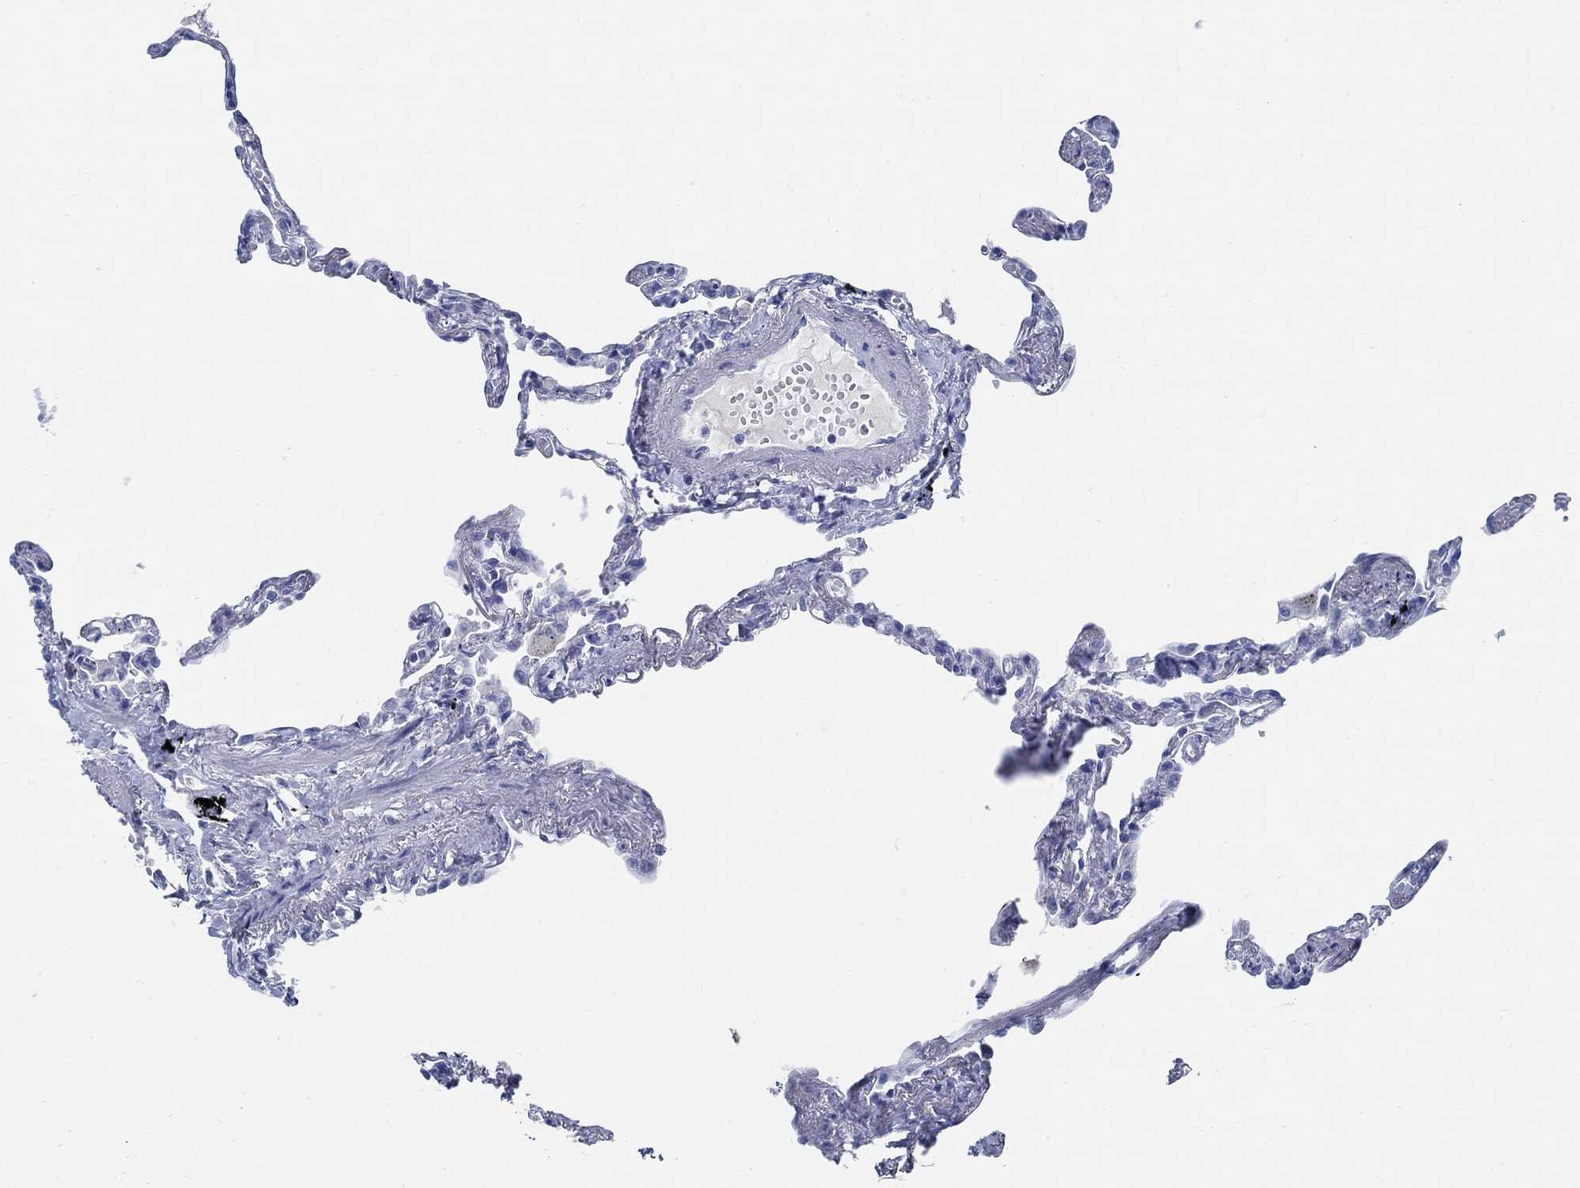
{"staining": {"intensity": "negative", "quantity": "none", "location": "none"}, "tissue": "lung", "cell_type": "Alveolar cells", "image_type": "normal", "snomed": [{"axis": "morphology", "description": "Normal tissue, NOS"}, {"axis": "topography", "description": "Lung"}], "caption": "Immunohistochemistry micrograph of unremarkable lung stained for a protein (brown), which exhibits no positivity in alveolar cells.", "gene": "SLC45A1", "patient": {"sex": "male", "age": 78}}